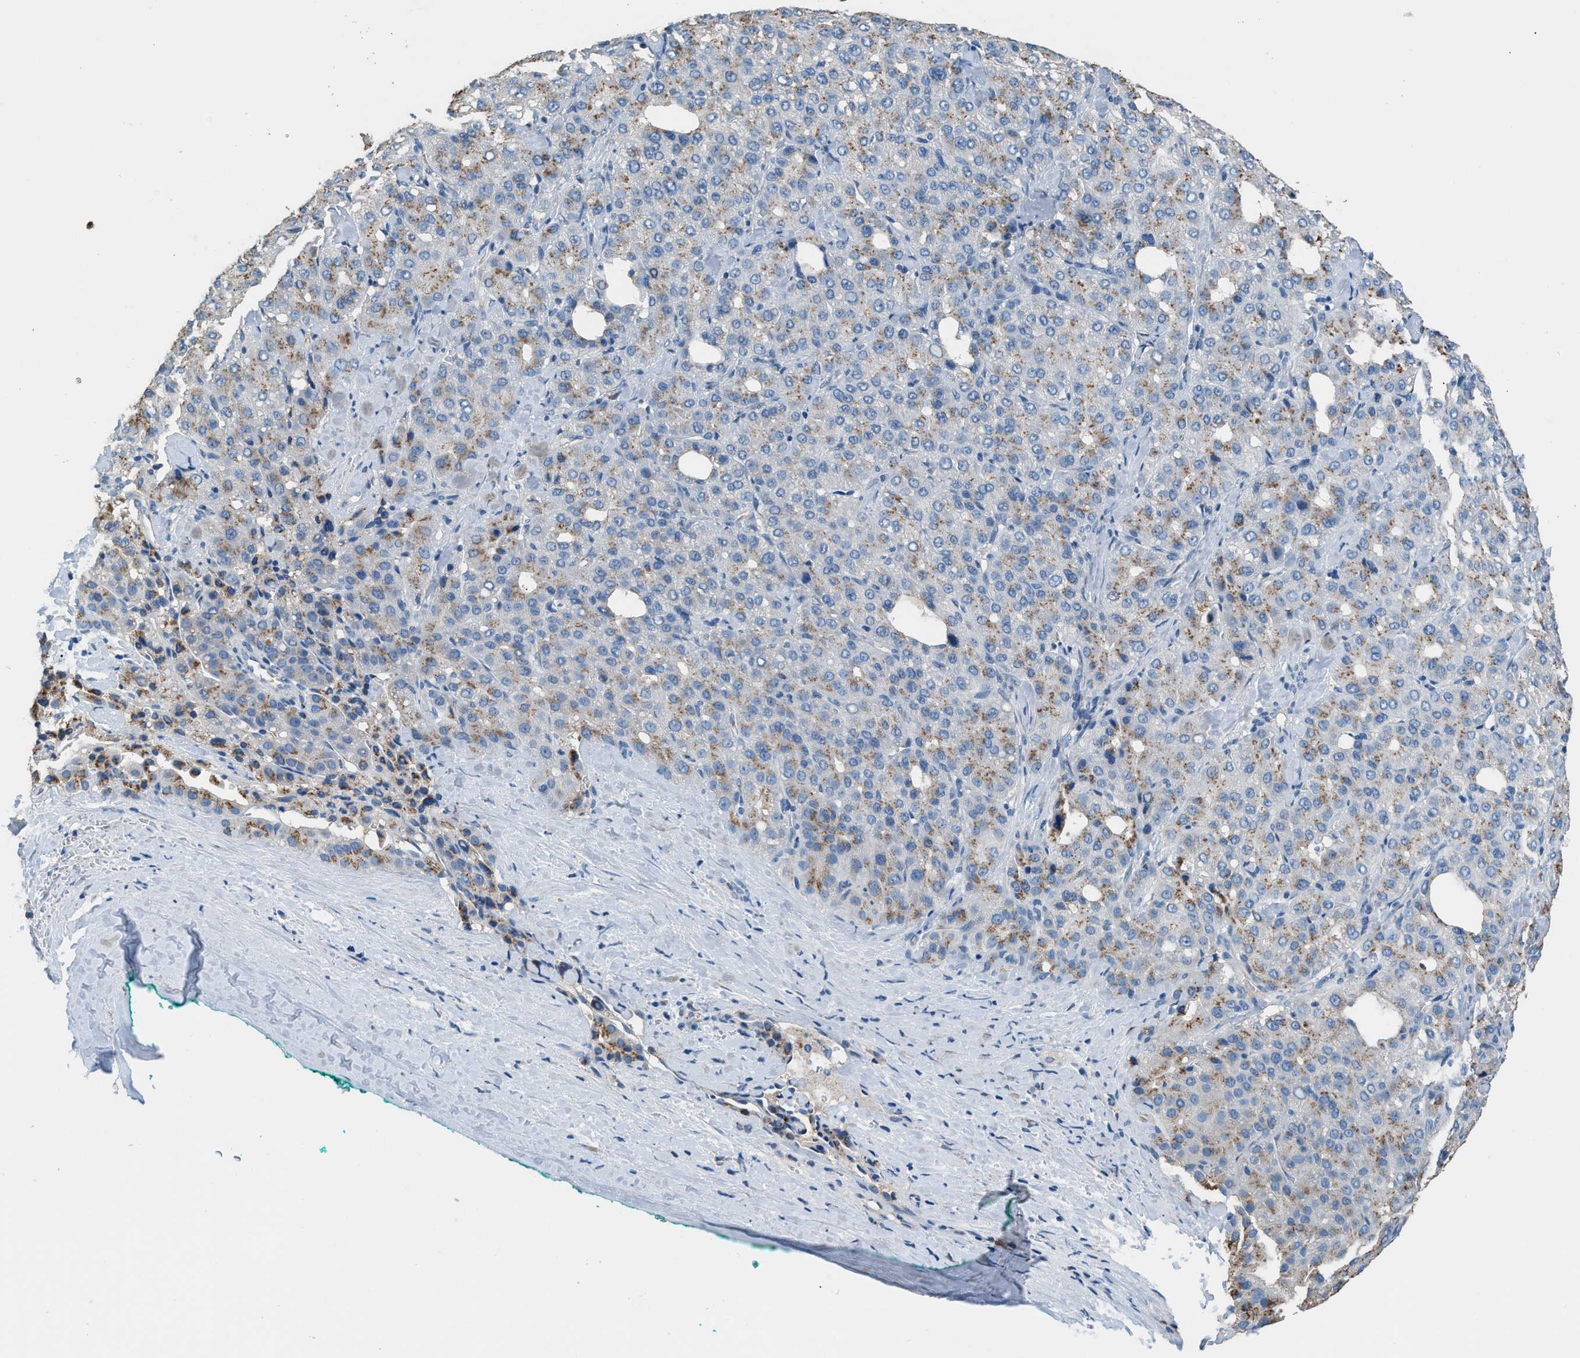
{"staining": {"intensity": "moderate", "quantity": "25%-75%", "location": "cytoplasmic/membranous"}, "tissue": "liver cancer", "cell_type": "Tumor cells", "image_type": "cancer", "snomed": [{"axis": "morphology", "description": "Carcinoma, Hepatocellular, NOS"}, {"axis": "topography", "description": "Liver"}], "caption": "Moderate cytoplasmic/membranous protein positivity is seen in approximately 25%-75% of tumor cells in liver hepatocellular carcinoma.", "gene": "GOLM1", "patient": {"sex": "male", "age": 65}}